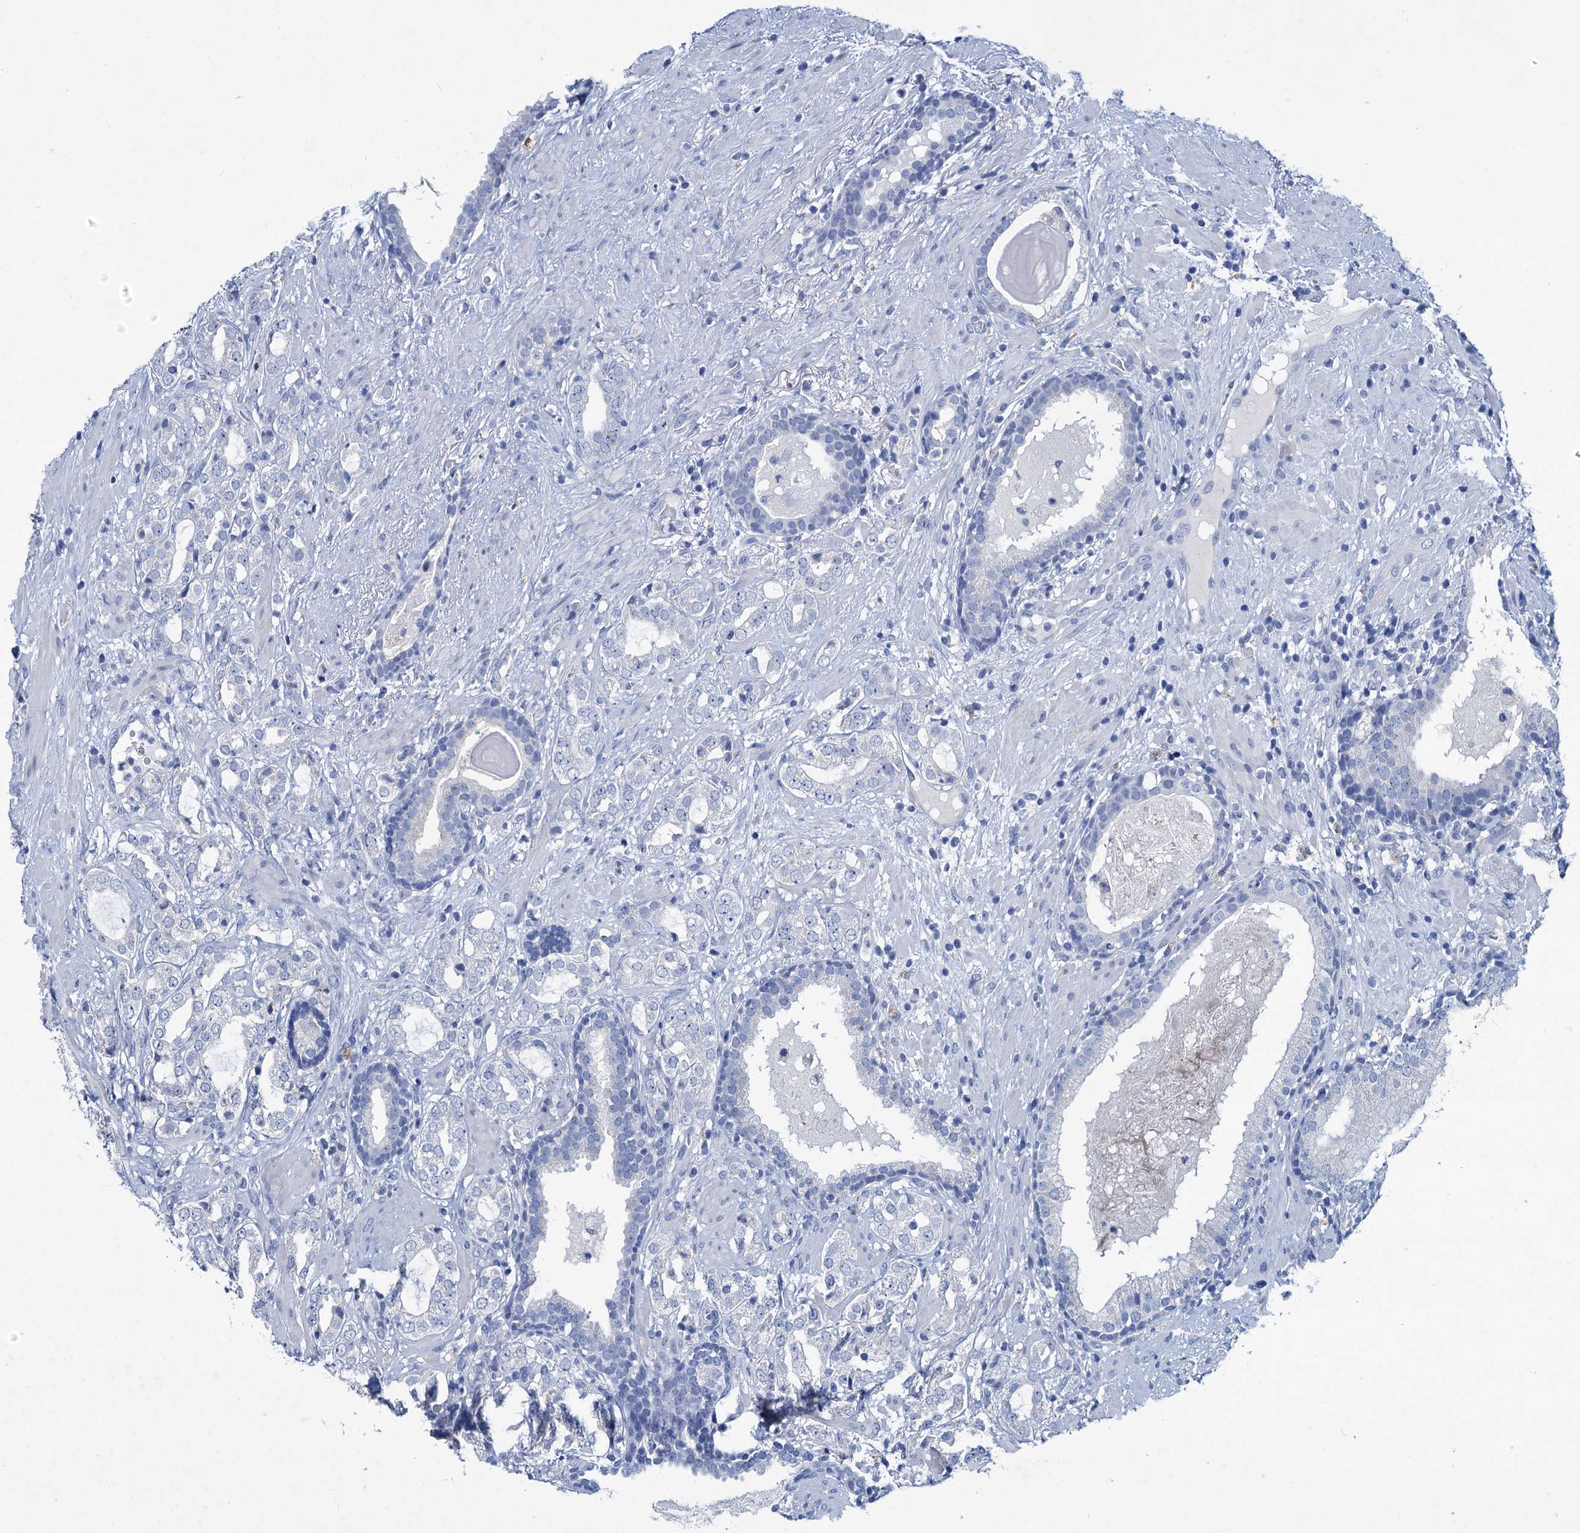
{"staining": {"intensity": "negative", "quantity": "none", "location": "none"}, "tissue": "prostate cancer", "cell_type": "Tumor cells", "image_type": "cancer", "snomed": [{"axis": "morphology", "description": "Adenocarcinoma, High grade"}, {"axis": "topography", "description": "Prostate"}], "caption": "This is a micrograph of IHC staining of high-grade adenocarcinoma (prostate), which shows no staining in tumor cells. (Immunohistochemistry, brightfield microscopy, high magnification).", "gene": "RTKN2", "patient": {"sex": "male", "age": 64}}